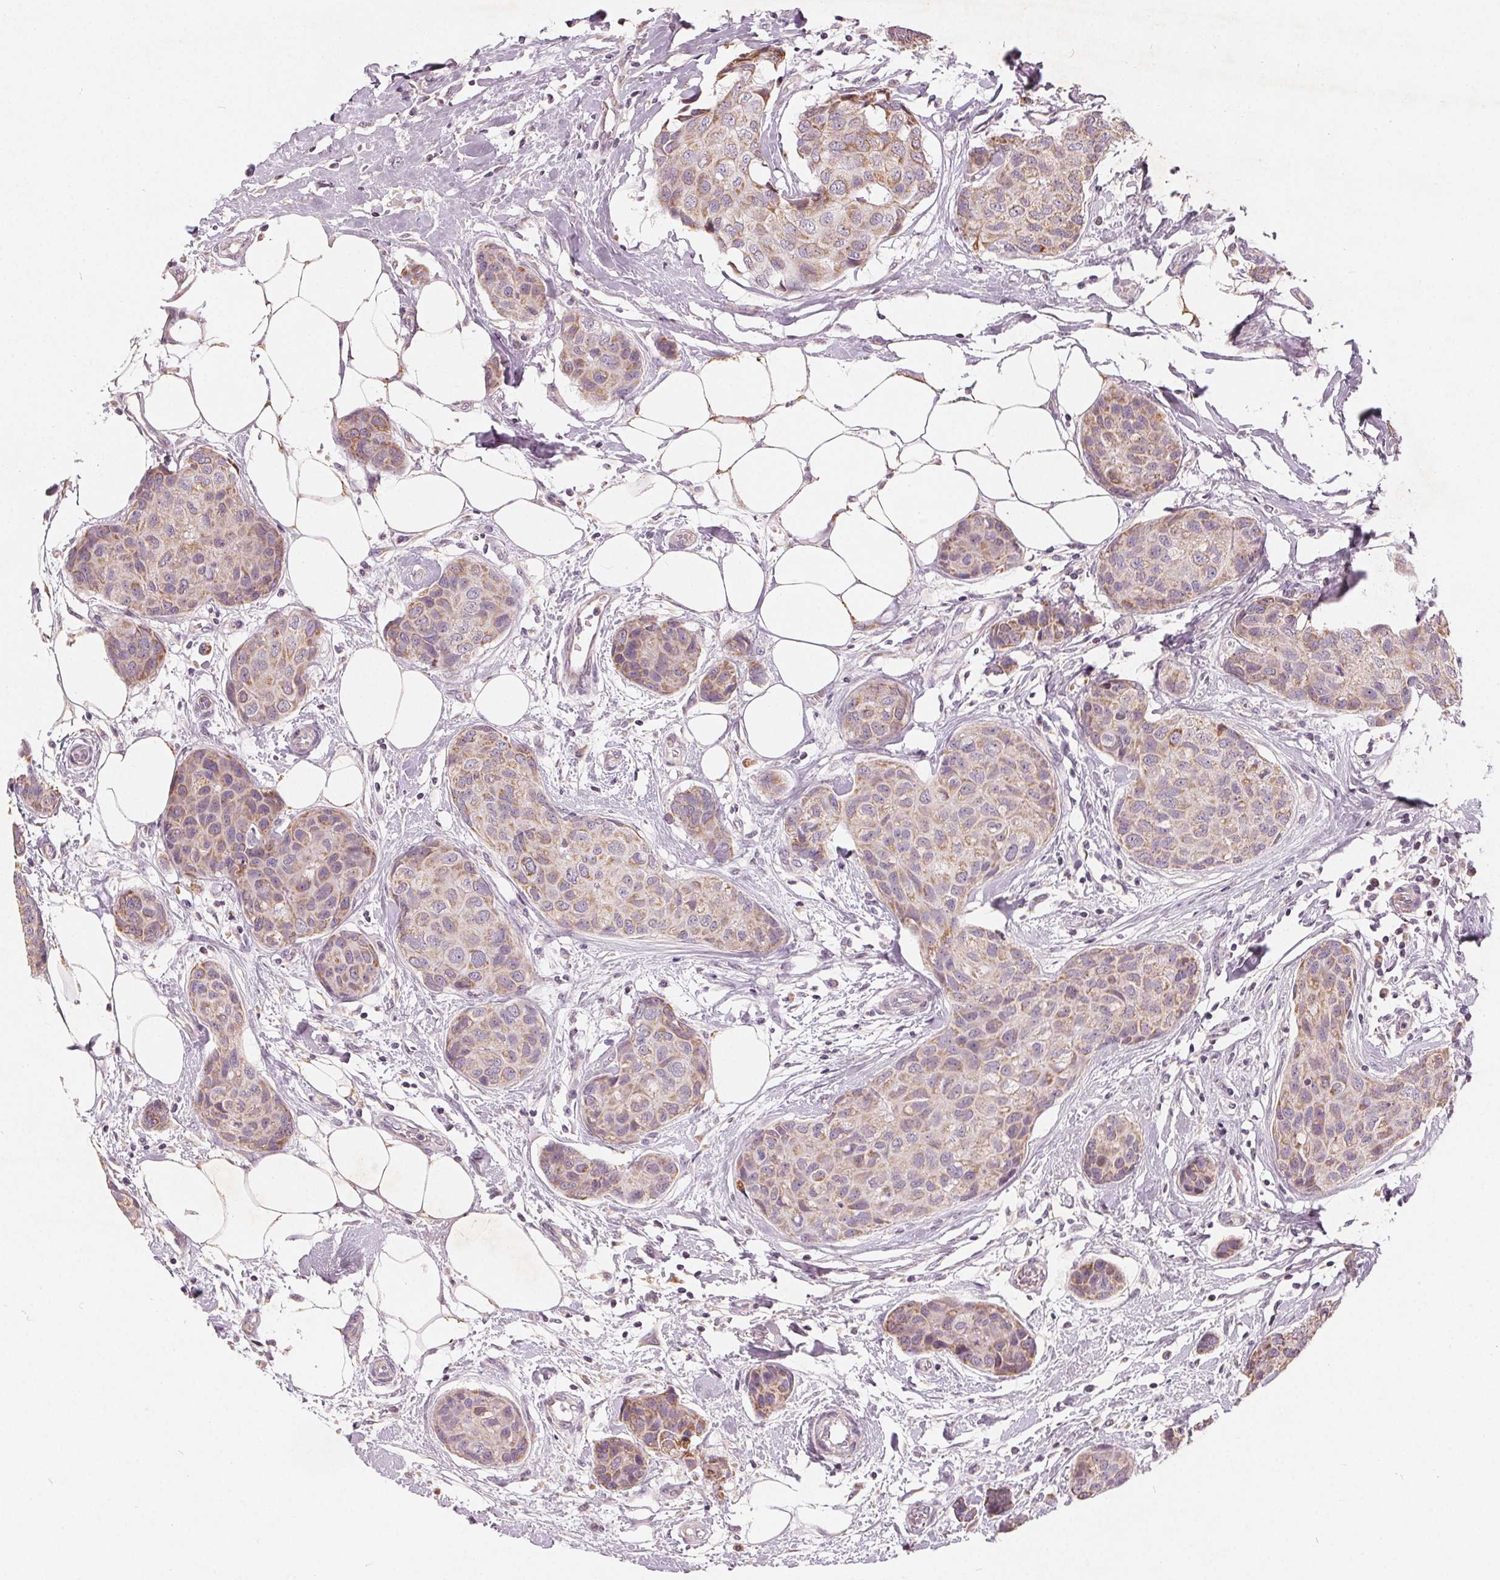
{"staining": {"intensity": "weak", "quantity": "25%-75%", "location": "cytoplasmic/membranous"}, "tissue": "breast cancer", "cell_type": "Tumor cells", "image_type": "cancer", "snomed": [{"axis": "morphology", "description": "Duct carcinoma"}, {"axis": "topography", "description": "Breast"}], "caption": "Weak cytoplasmic/membranous protein expression is identified in about 25%-75% of tumor cells in breast intraductal carcinoma.", "gene": "TRIM60", "patient": {"sex": "female", "age": 80}}